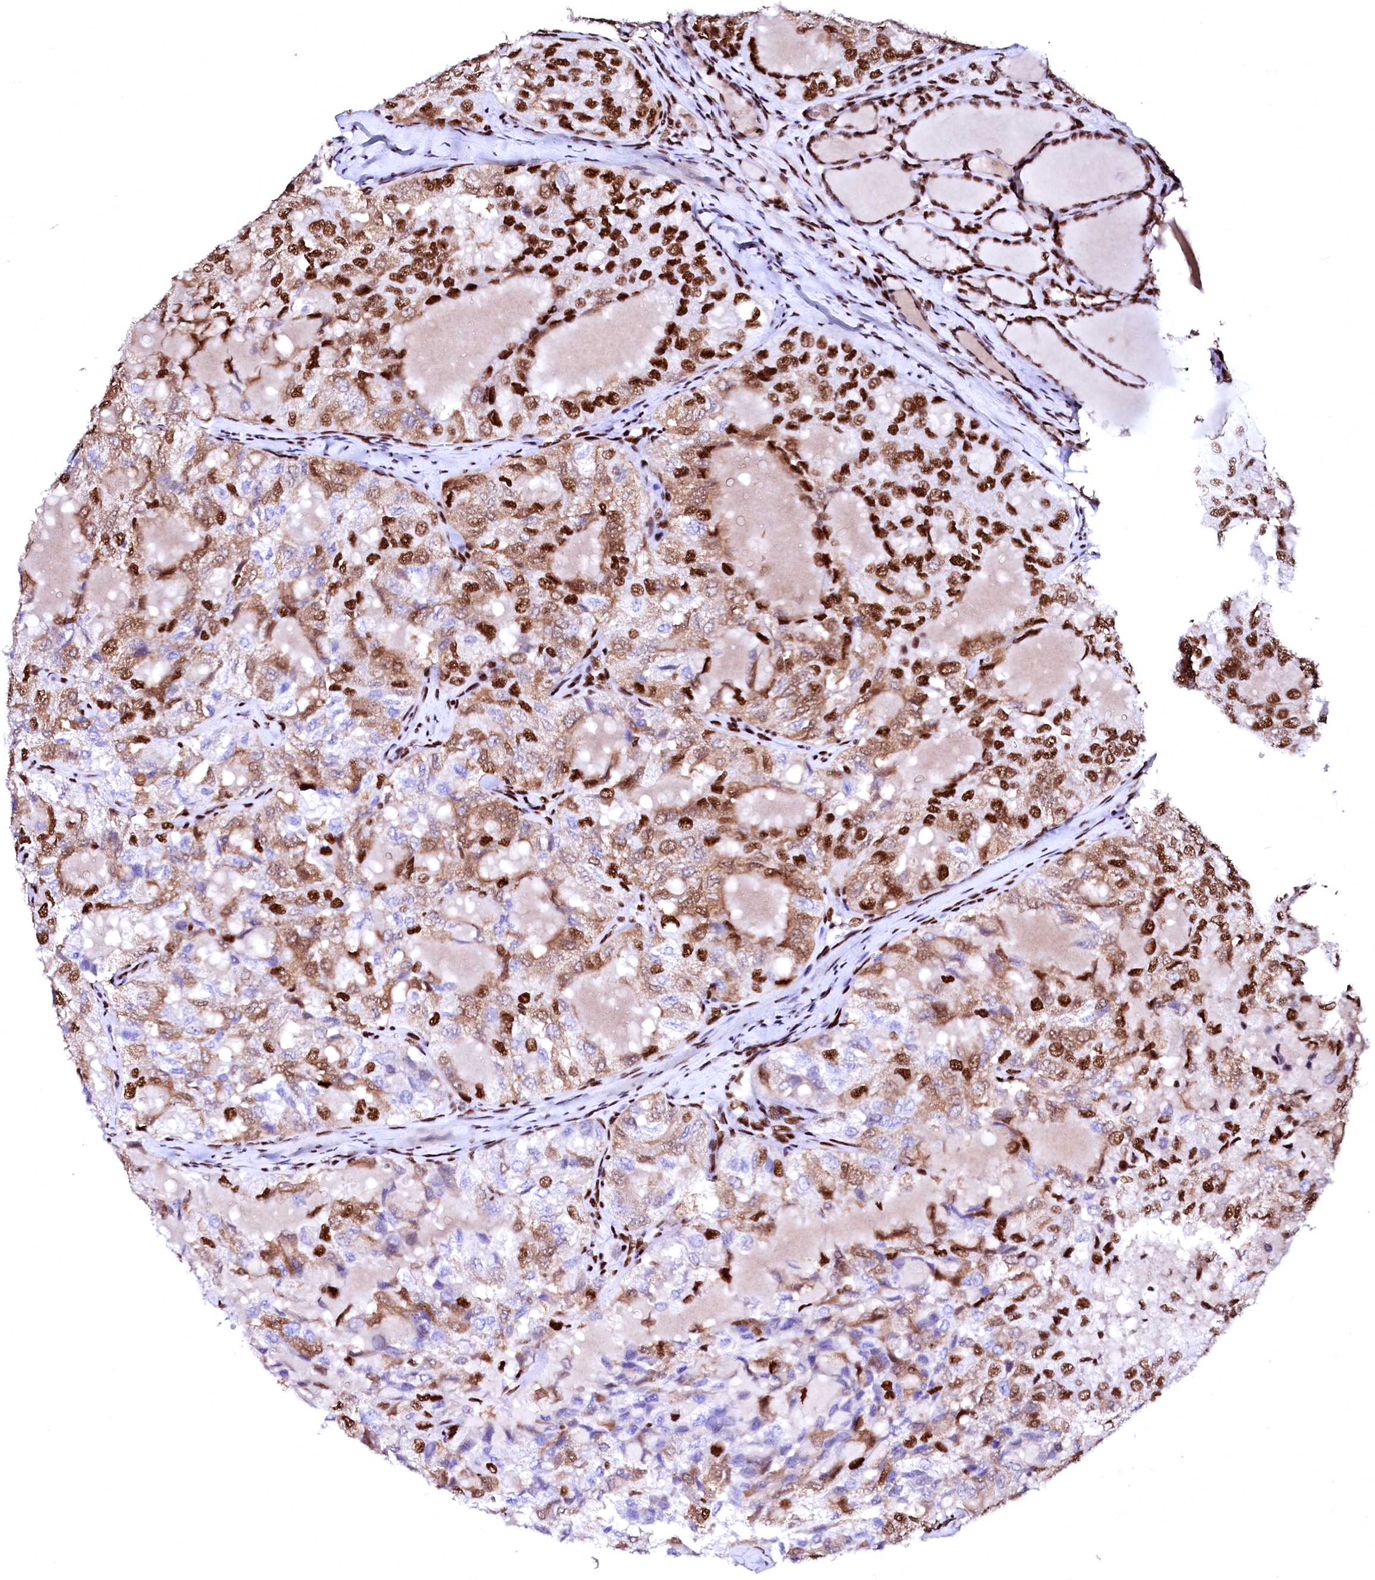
{"staining": {"intensity": "strong", "quantity": "25%-75%", "location": "cytoplasmic/membranous,nuclear"}, "tissue": "thyroid cancer", "cell_type": "Tumor cells", "image_type": "cancer", "snomed": [{"axis": "morphology", "description": "Follicular adenoma carcinoma, NOS"}, {"axis": "topography", "description": "Thyroid gland"}], "caption": "An image of human thyroid cancer stained for a protein exhibits strong cytoplasmic/membranous and nuclear brown staining in tumor cells. (brown staining indicates protein expression, while blue staining denotes nuclei).", "gene": "CPSF6", "patient": {"sex": "male", "age": 75}}